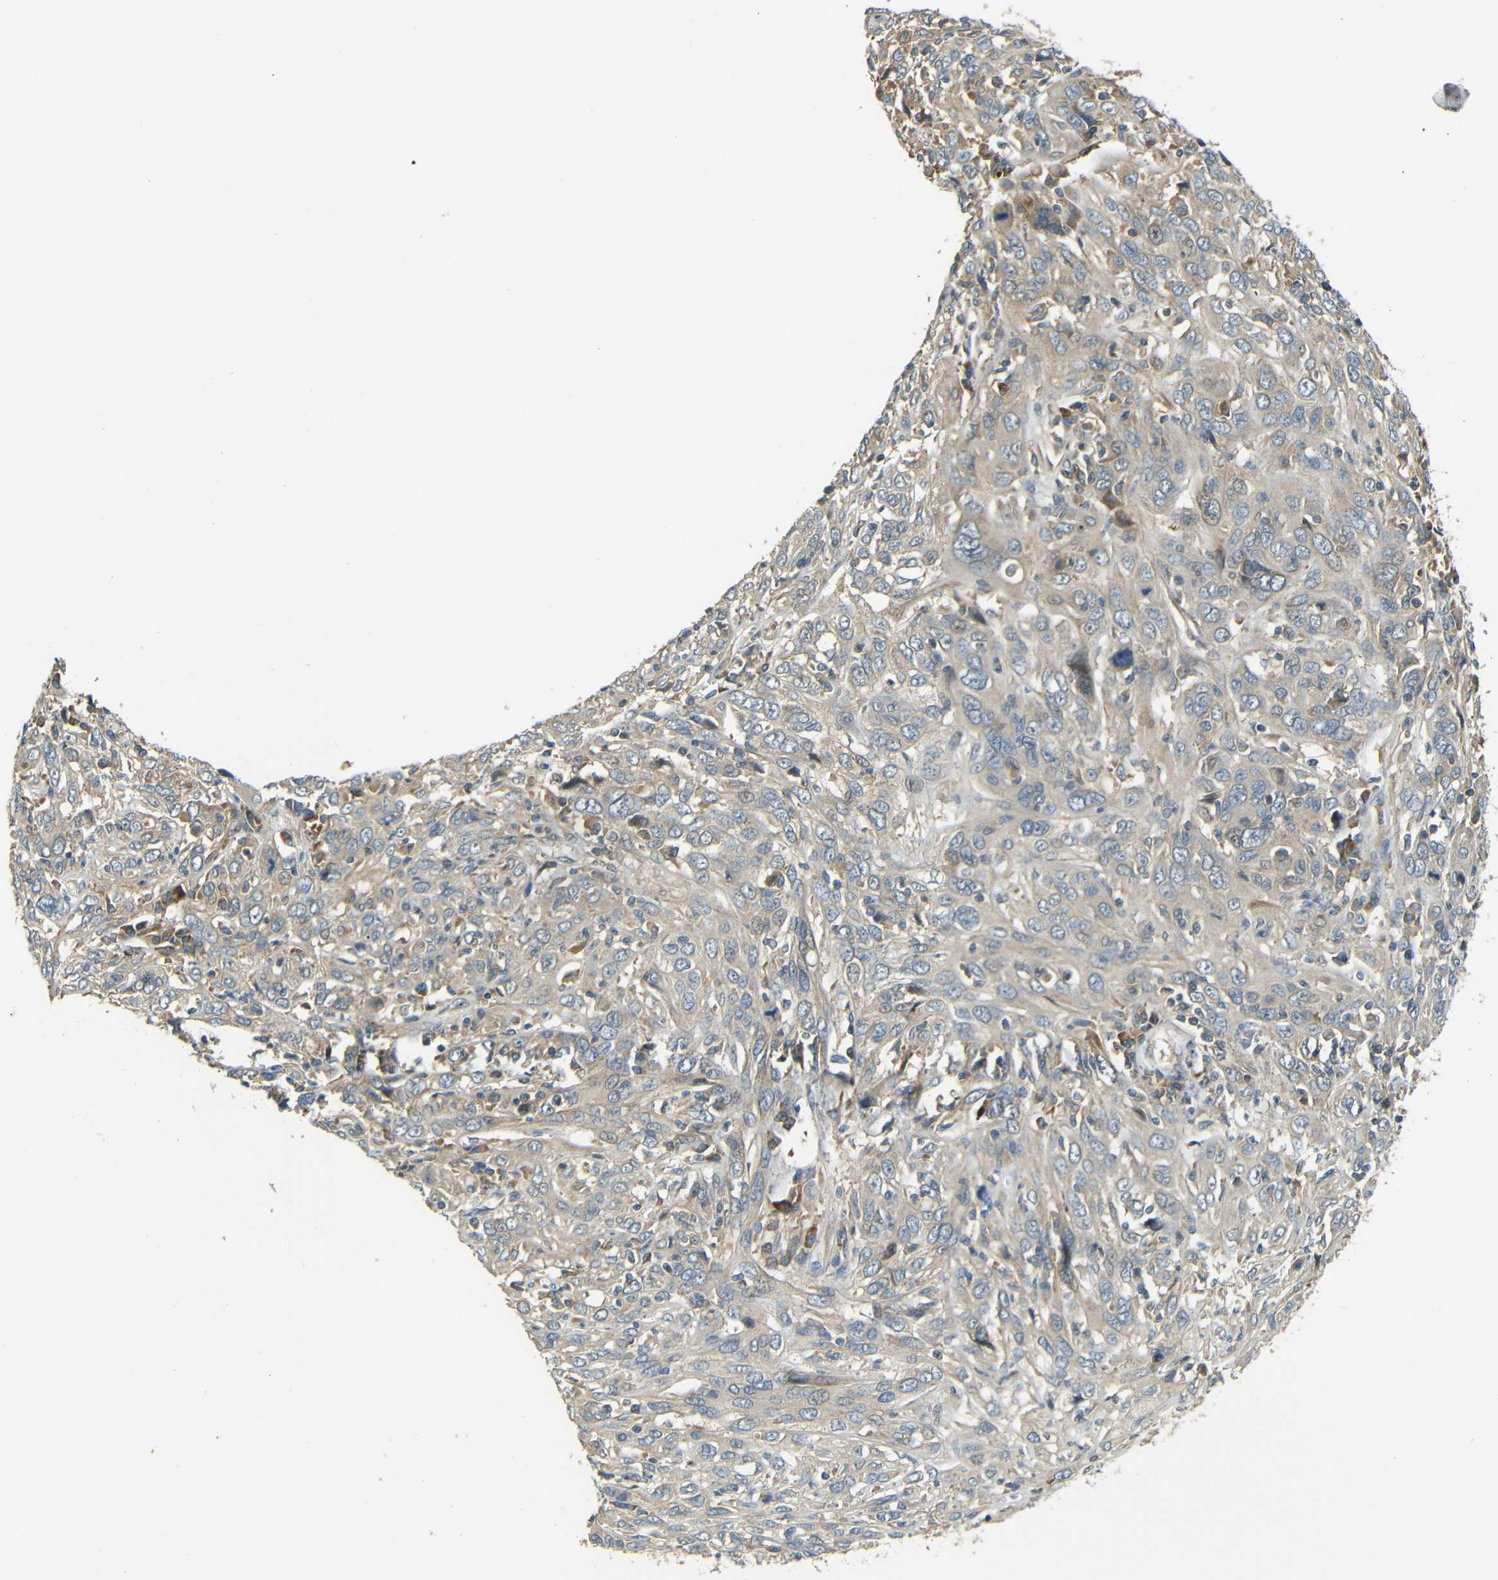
{"staining": {"intensity": "weak", "quantity": "25%-75%", "location": "cytoplasmic/membranous"}, "tissue": "cervical cancer", "cell_type": "Tumor cells", "image_type": "cancer", "snomed": [{"axis": "morphology", "description": "Squamous cell carcinoma, NOS"}, {"axis": "topography", "description": "Cervix"}], "caption": "Human cervical cancer stained for a protein (brown) shows weak cytoplasmic/membranous positive expression in approximately 25%-75% of tumor cells.", "gene": "FNDC3A", "patient": {"sex": "female", "age": 46}}